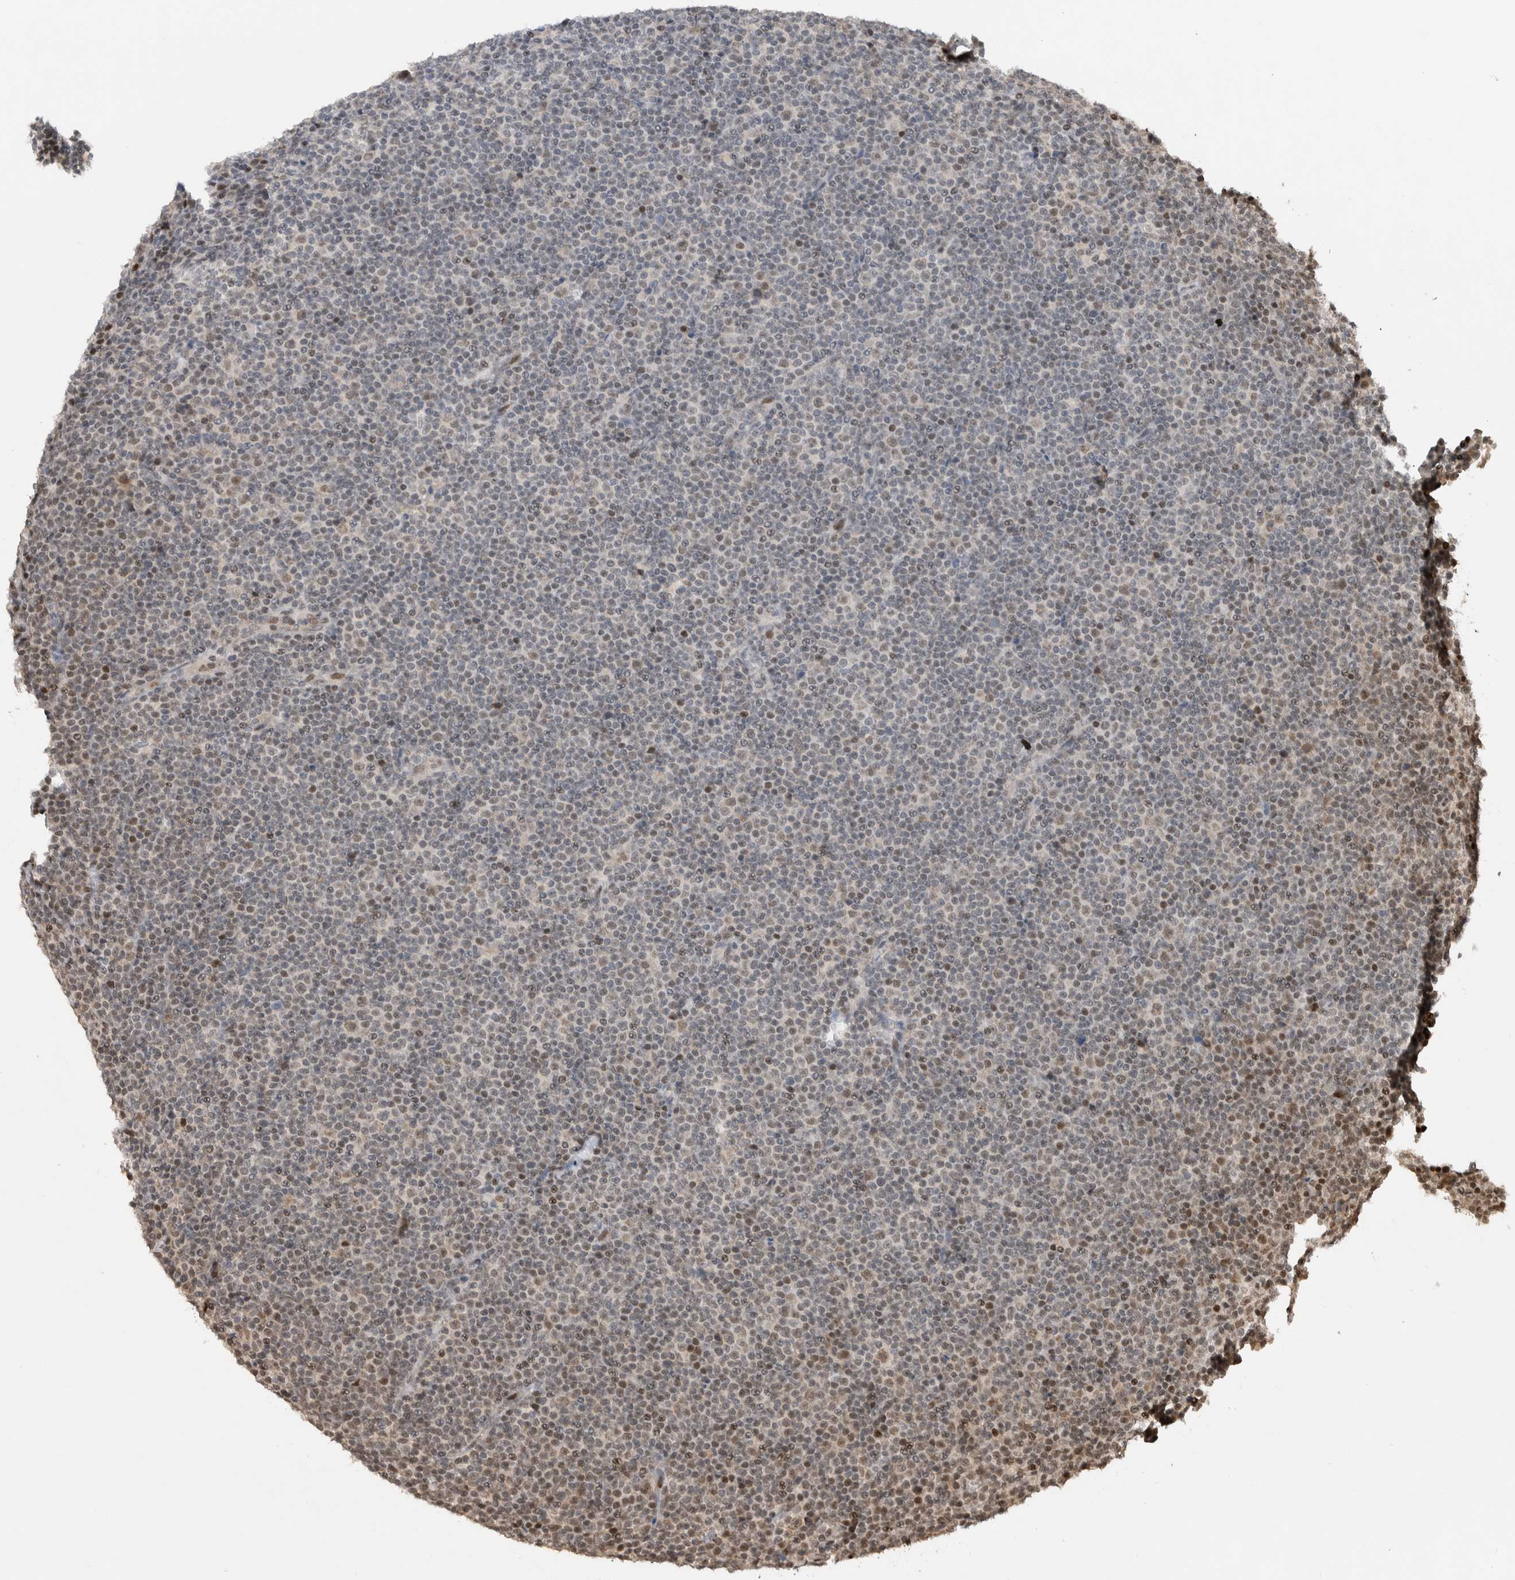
{"staining": {"intensity": "moderate", "quantity": "25%-75%", "location": "cytoplasmic/membranous,nuclear"}, "tissue": "lymphoma", "cell_type": "Tumor cells", "image_type": "cancer", "snomed": [{"axis": "morphology", "description": "Malignant lymphoma, non-Hodgkin's type, Low grade"}, {"axis": "topography", "description": "Lymph node"}], "caption": "Brown immunohistochemical staining in human lymphoma exhibits moderate cytoplasmic/membranous and nuclear staining in about 25%-75% of tumor cells.", "gene": "ZNF521", "patient": {"sex": "female", "age": 67}}